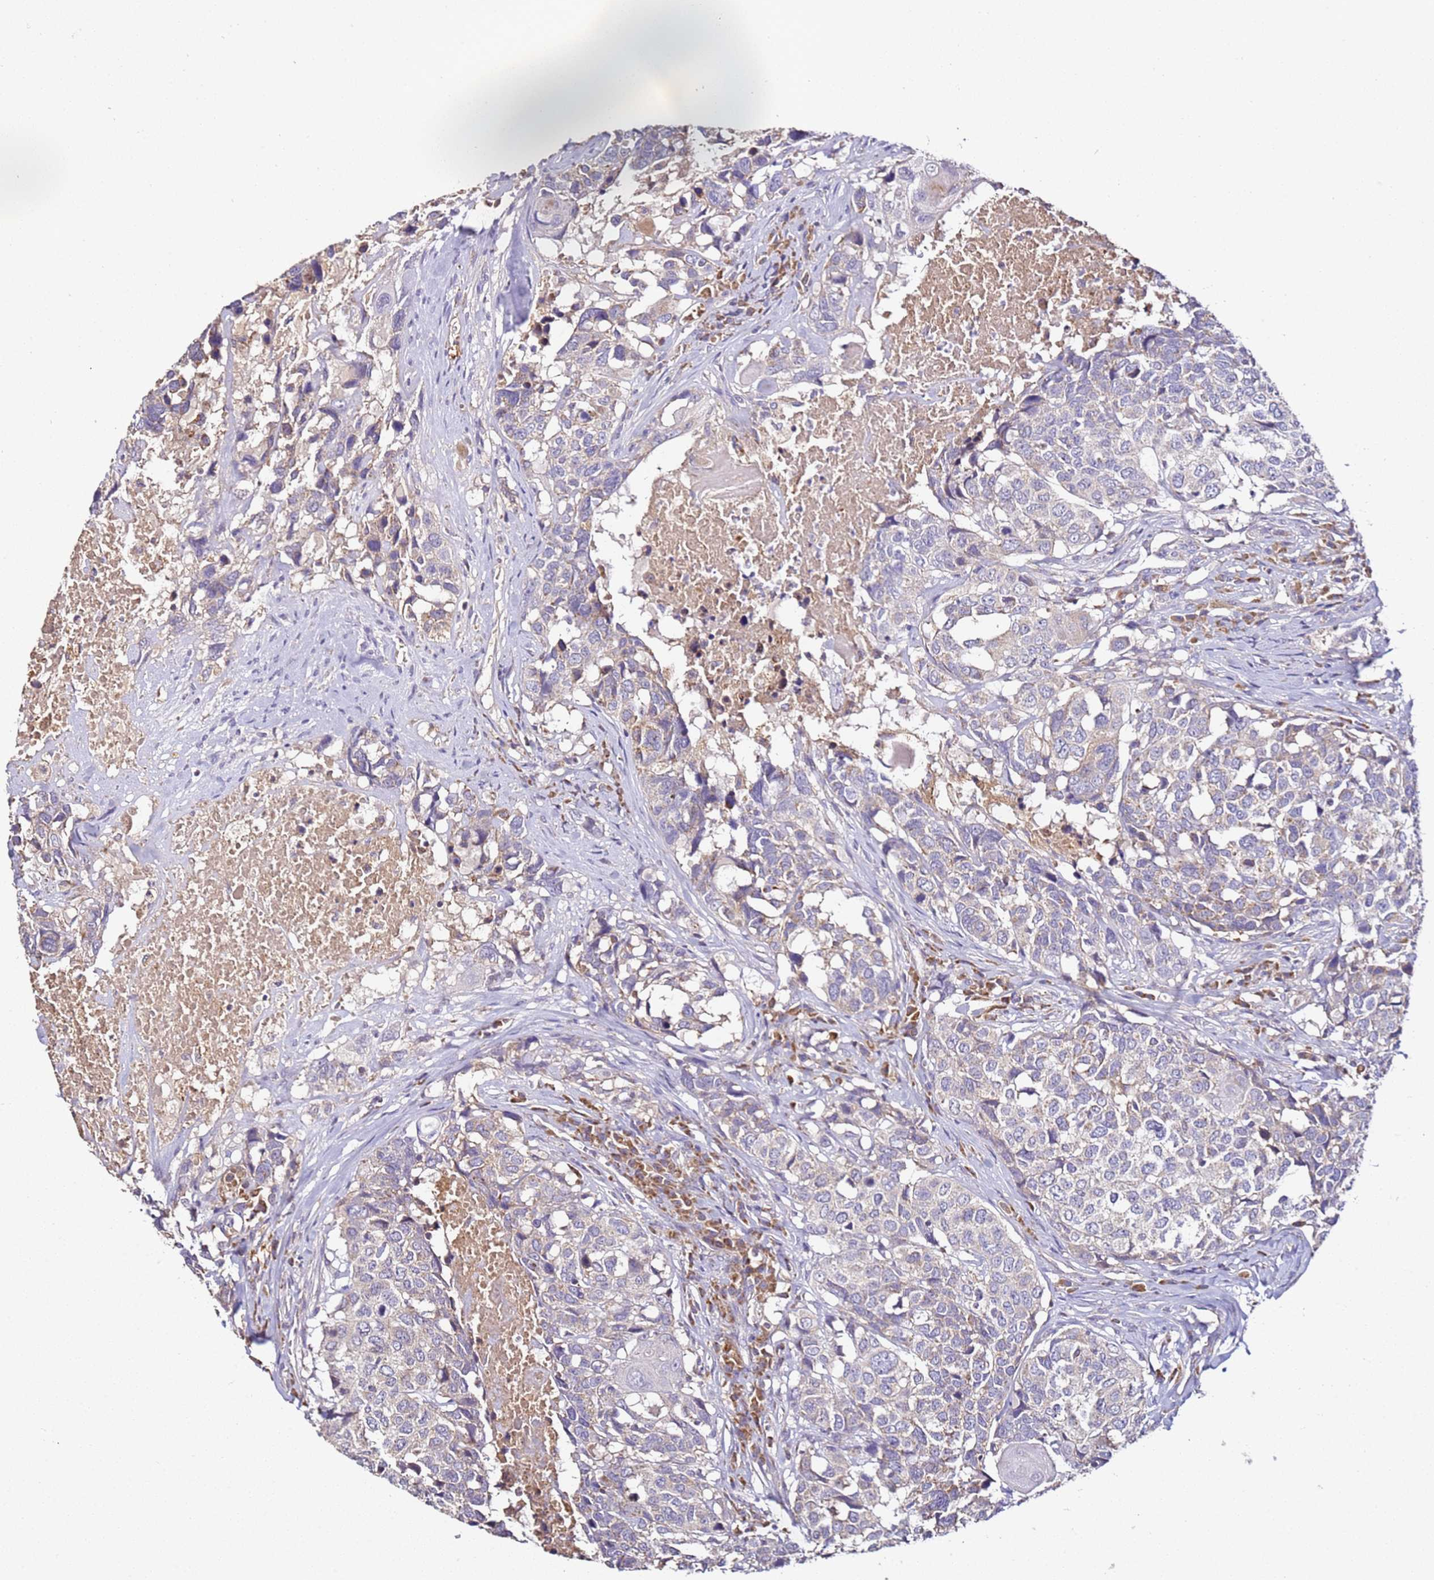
{"staining": {"intensity": "weak", "quantity": "<25%", "location": "cytoplasmic/membranous"}, "tissue": "head and neck cancer", "cell_type": "Tumor cells", "image_type": "cancer", "snomed": [{"axis": "morphology", "description": "Squamous cell carcinoma, NOS"}, {"axis": "topography", "description": "Head-Neck"}], "caption": "IHC image of human head and neck cancer stained for a protein (brown), which shows no expression in tumor cells.", "gene": "OR2B11", "patient": {"sex": "male", "age": 66}}